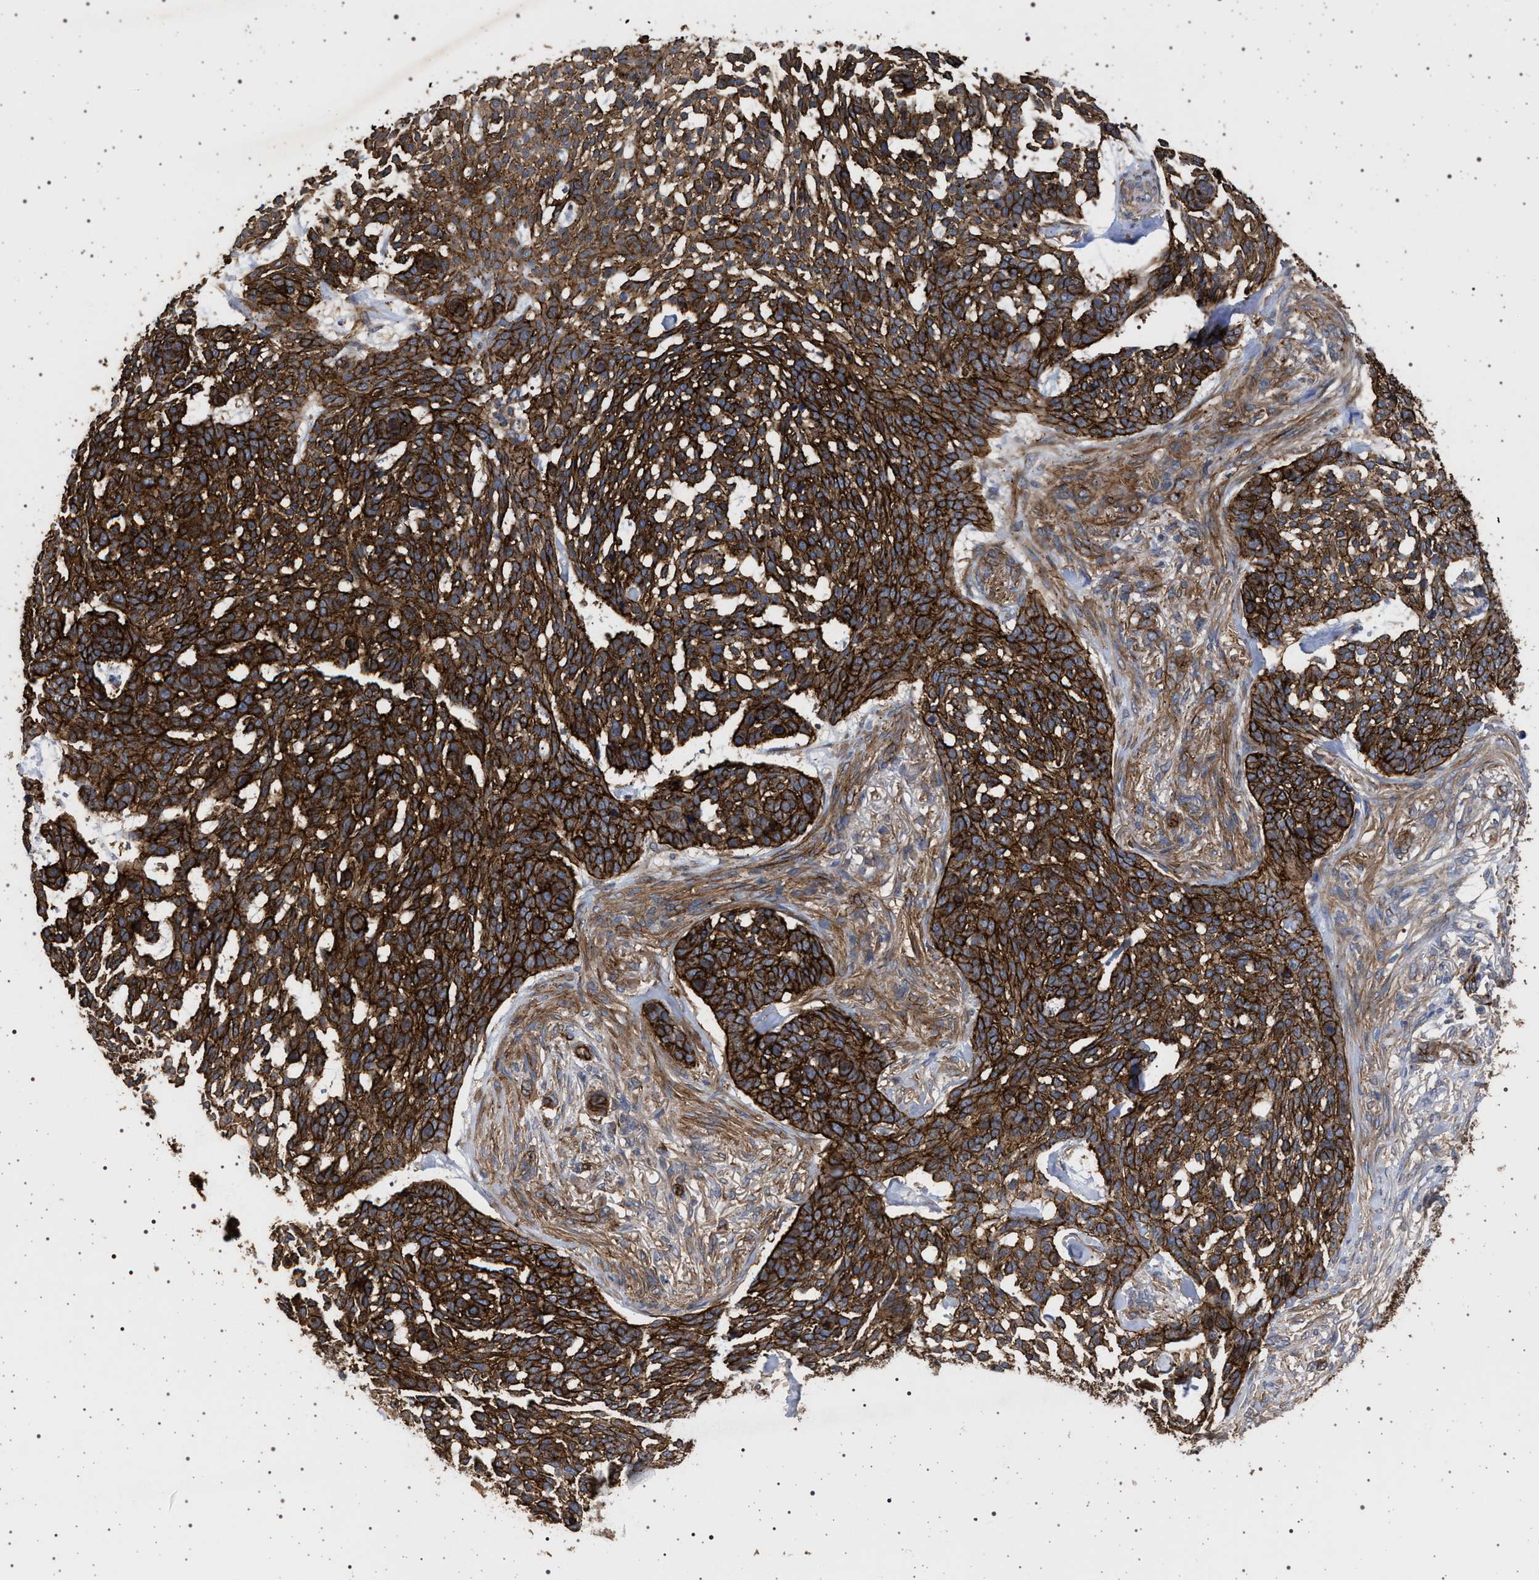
{"staining": {"intensity": "strong", "quantity": ">75%", "location": "cytoplasmic/membranous"}, "tissue": "skin cancer", "cell_type": "Tumor cells", "image_type": "cancer", "snomed": [{"axis": "morphology", "description": "Basal cell carcinoma"}, {"axis": "topography", "description": "Skin"}], "caption": "Basal cell carcinoma (skin) was stained to show a protein in brown. There is high levels of strong cytoplasmic/membranous staining in about >75% of tumor cells. Immunohistochemistry (ihc) stains the protein of interest in brown and the nuclei are stained blue.", "gene": "IFT20", "patient": {"sex": "female", "age": 64}}